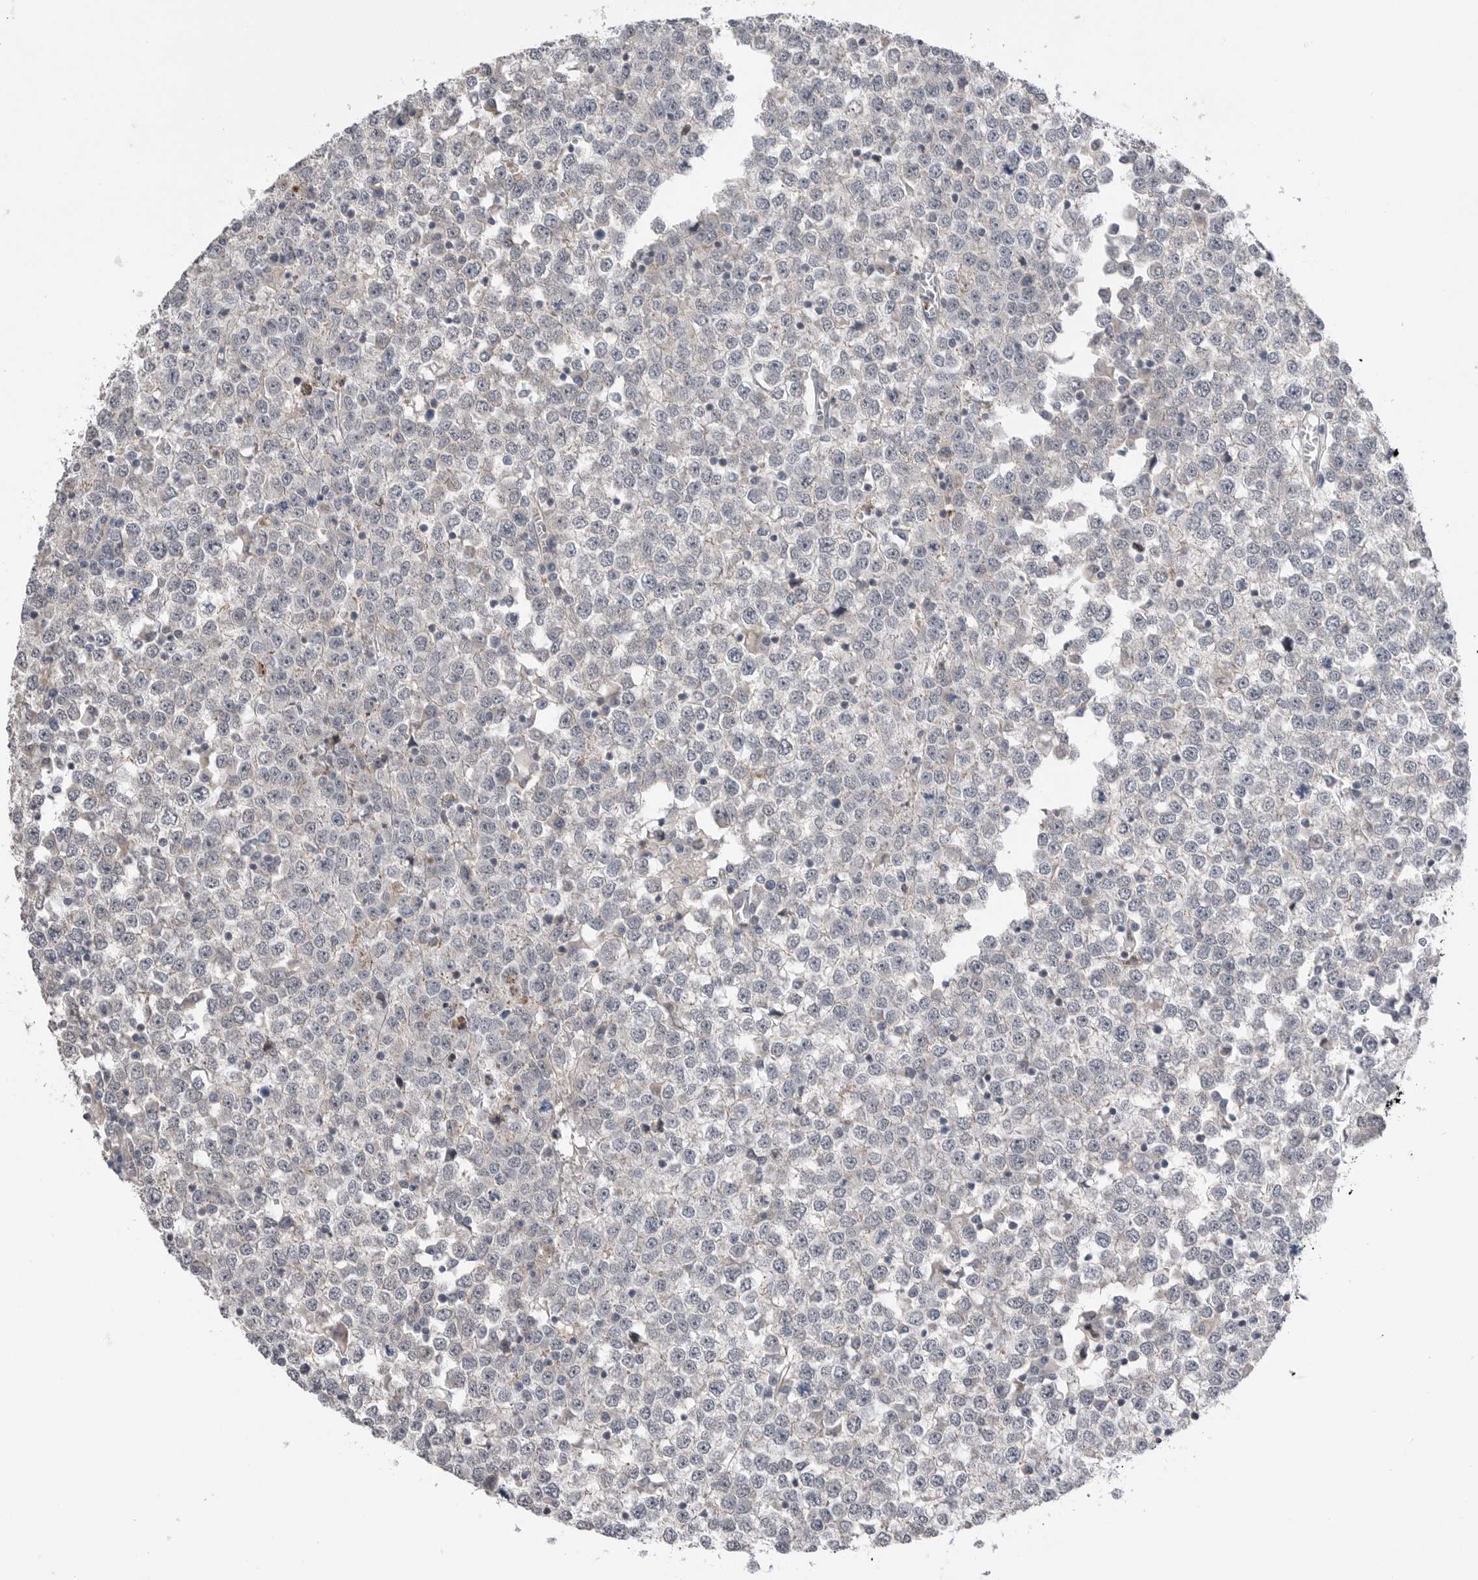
{"staining": {"intensity": "negative", "quantity": "none", "location": "none"}, "tissue": "testis cancer", "cell_type": "Tumor cells", "image_type": "cancer", "snomed": [{"axis": "morphology", "description": "Seminoma, NOS"}, {"axis": "topography", "description": "Testis"}], "caption": "The immunohistochemistry image has no significant positivity in tumor cells of testis cancer tissue.", "gene": "NTAQ1", "patient": {"sex": "male", "age": 65}}